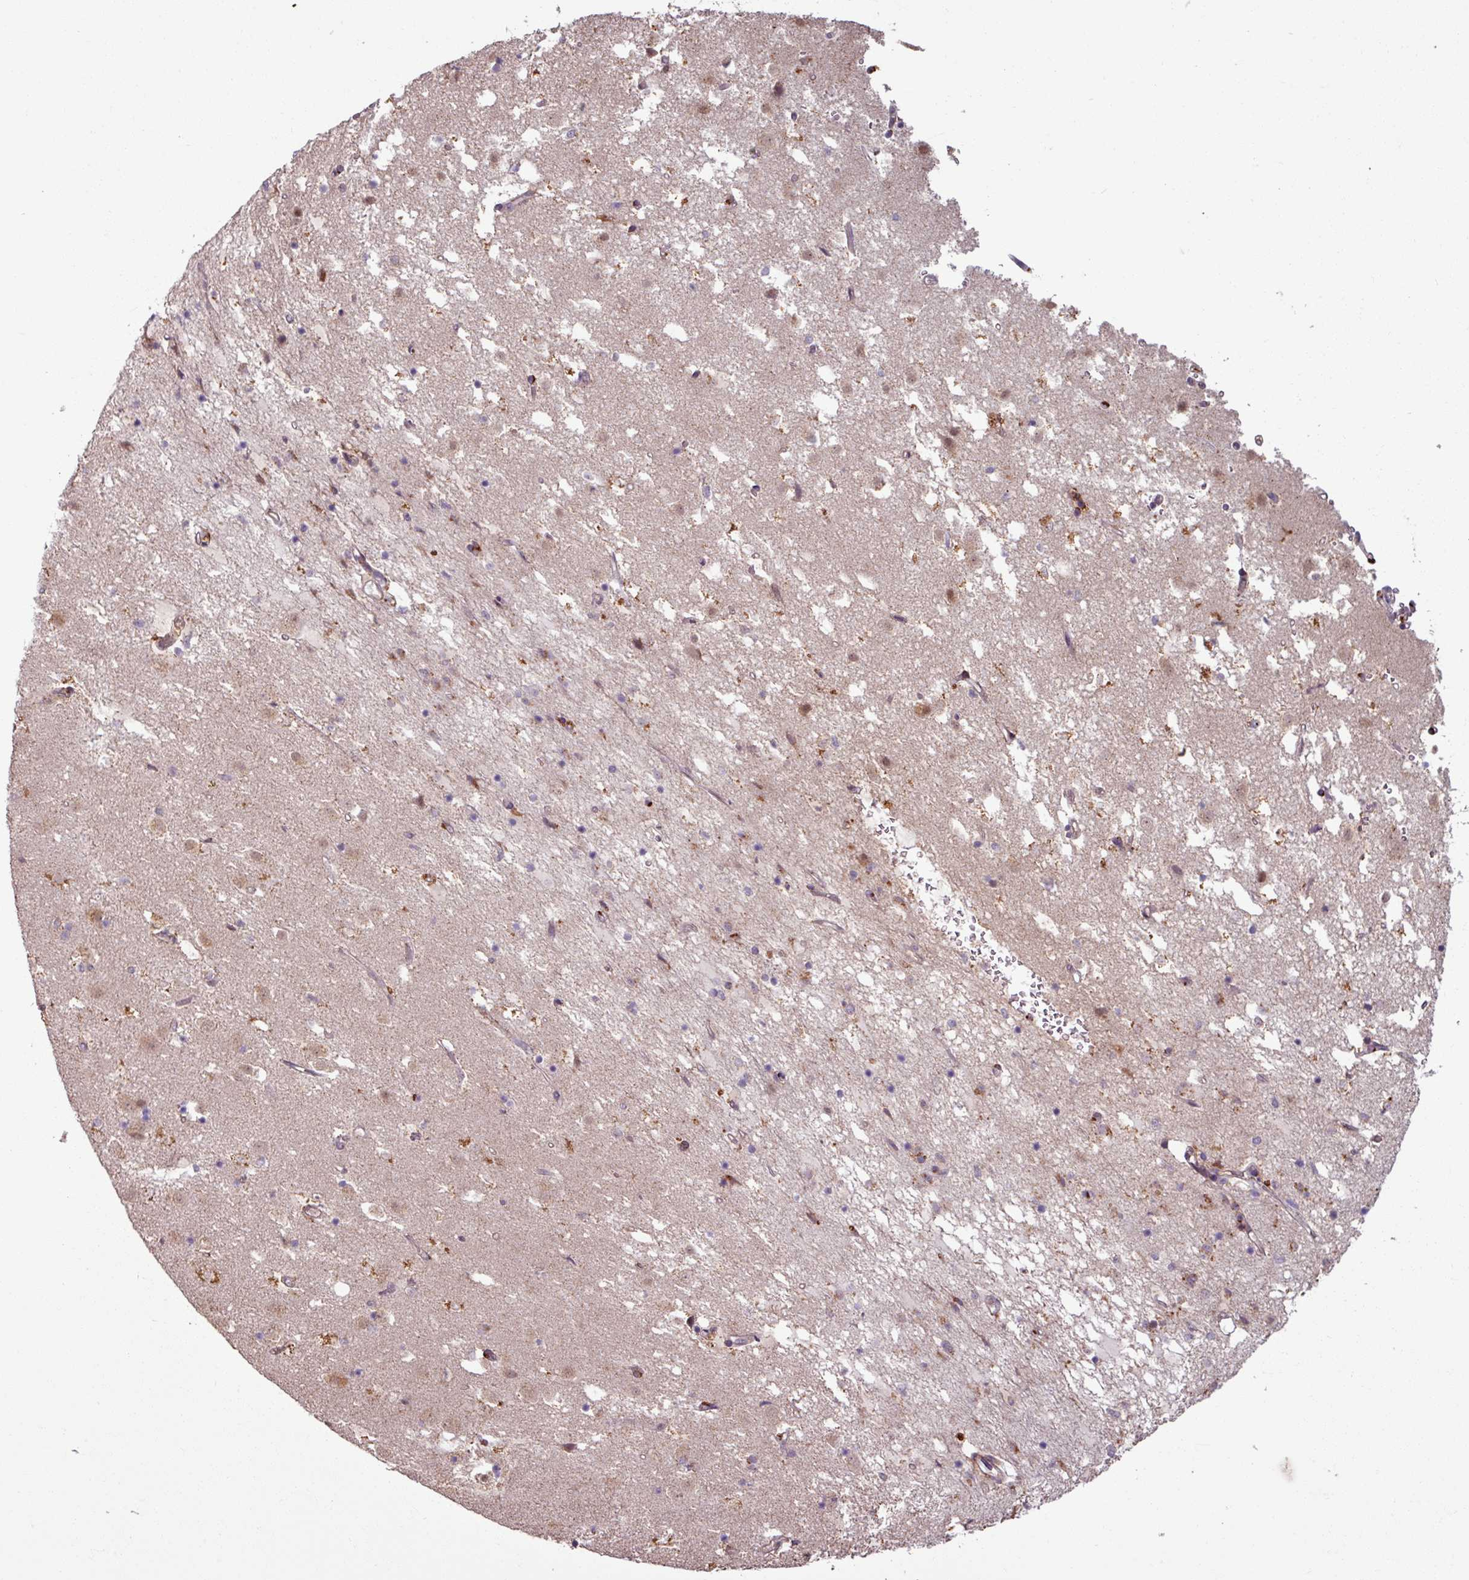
{"staining": {"intensity": "moderate", "quantity": "<25%", "location": "cytoplasmic/membranous"}, "tissue": "caudate", "cell_type": "Glial cells", "image_type": "normal", "snomed": [{"axis": "morphology", "description": "Normal tissue, NOS"}, {"axis": "topography", "description": "Lateral ventricle wall"}], "caption": "Glial cells demonstrate moderate cytoplasmic/membranous positivity in about <25% of cells in benign caudate. (IHC, brightfield microscopy, high magnification).", "gene": "OR6B1", "patient": {"sex": "male", "age": 58}}